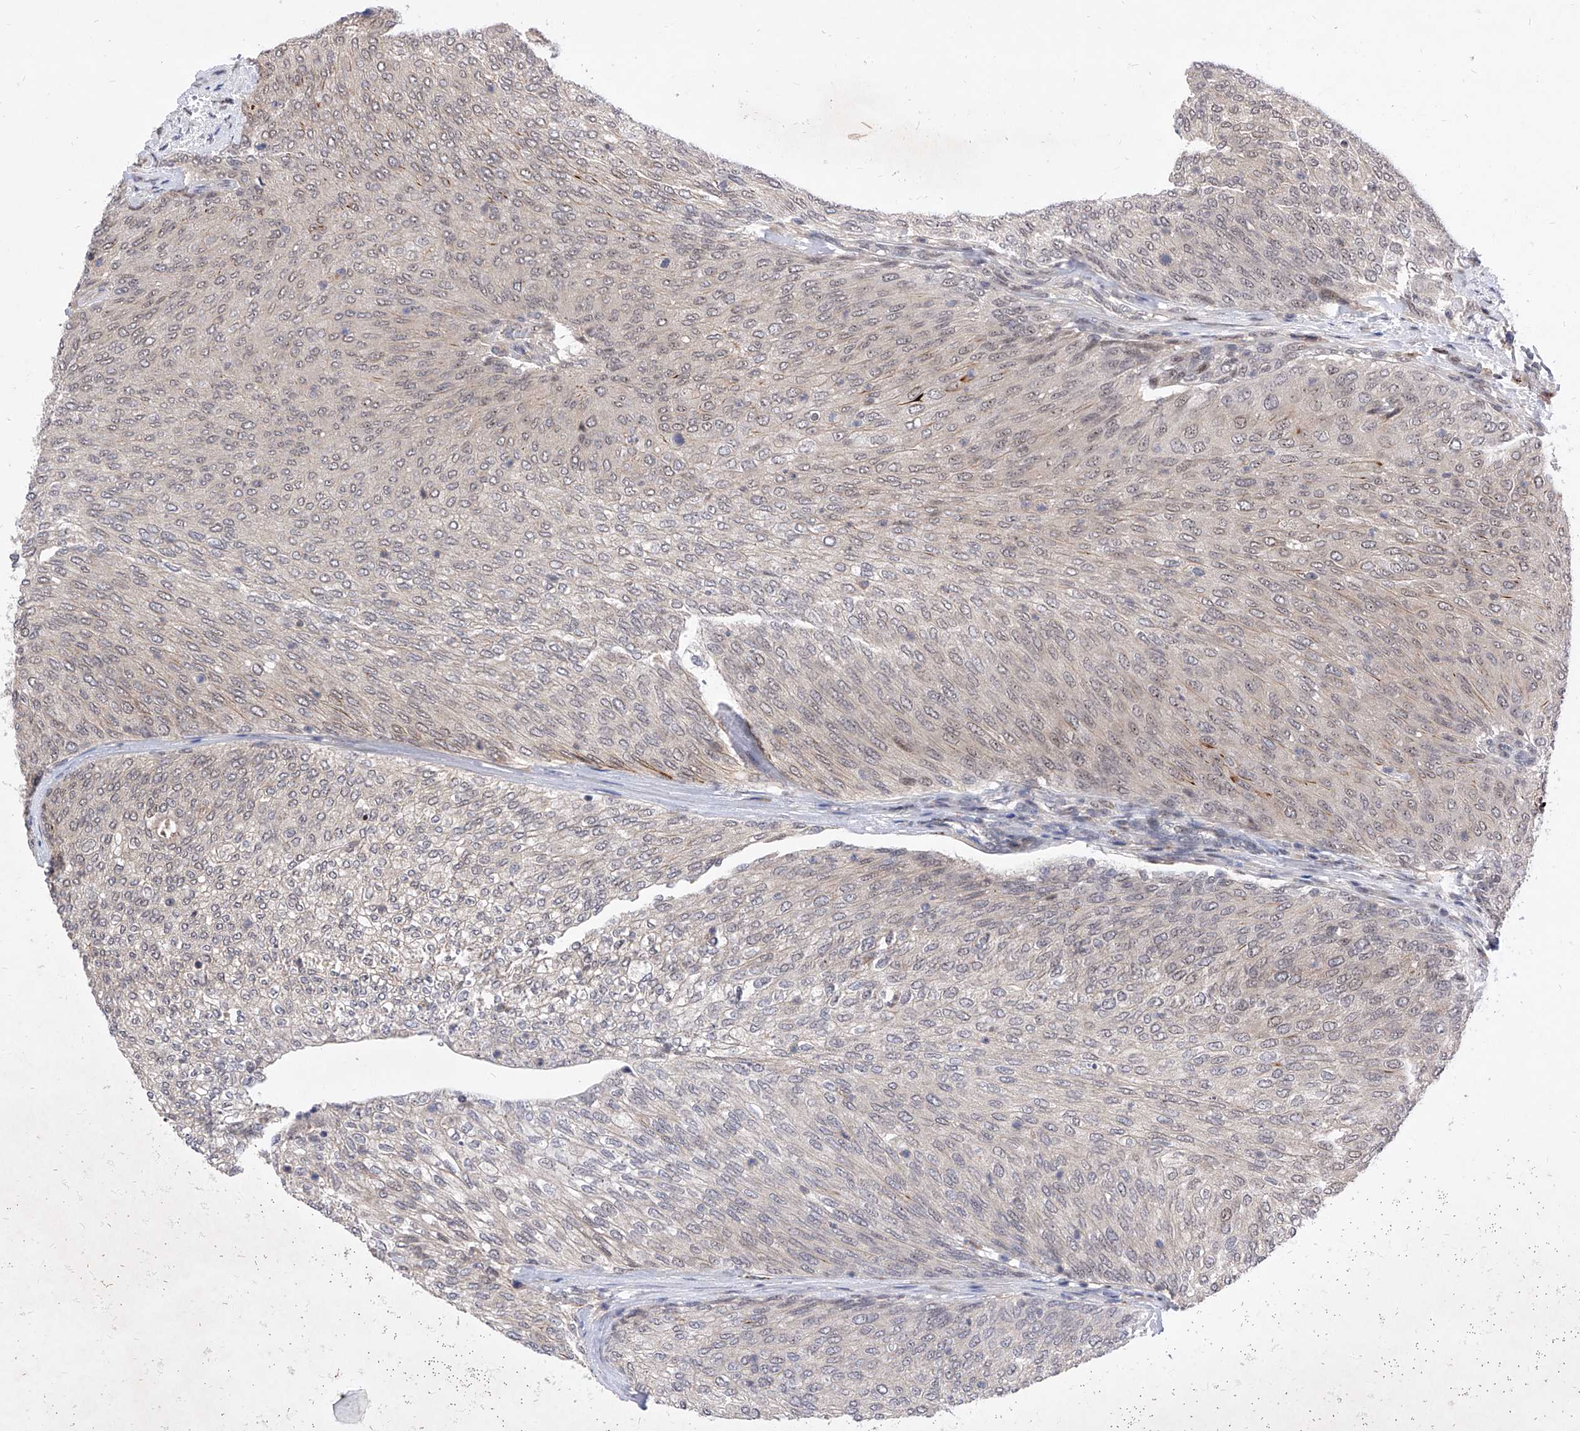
{"staining": {"intensity": "weak", "quantity": "<25%", "location": "nuclear"}, "tissue": "urothelial cancer", "cell_type": "Tumor cells", "image_type": "cancer", "snomed": [{"axis": "morphology", "description": "Urothelial carcinoma, Low grade"}, {"axis": "topography", "description": "Urinary bladder"}], "caption": "Immunohistochemistry (IHC) histopathology image of urothelial carcinoma (low-grade) stained for a protein (brown), which shows no staining in tumor cells.", "gene": "LGR4", "patient": {"sex": "female", "age": 79}}